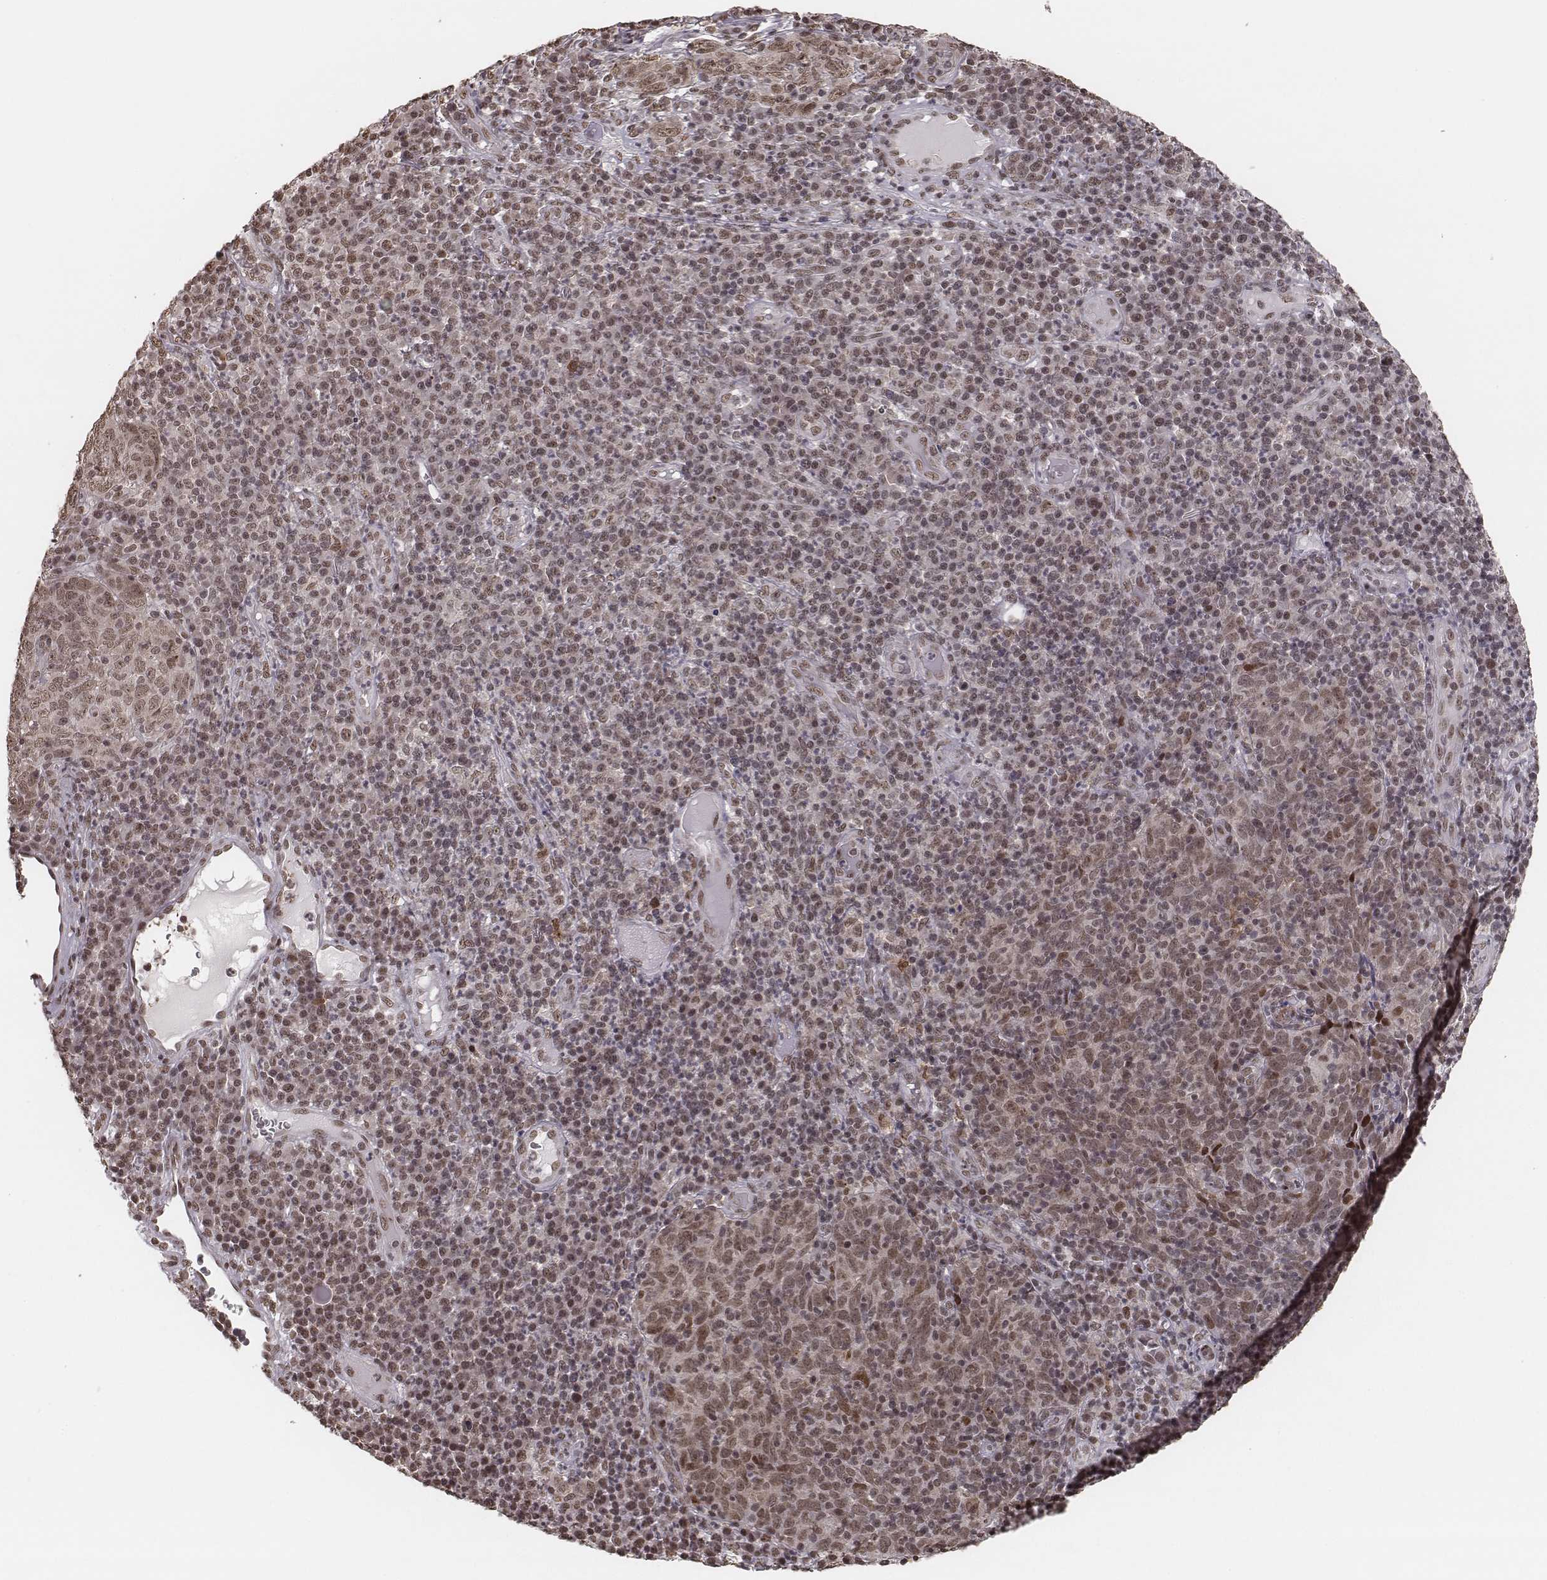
{"staining": {"intensity": "moderate", "quantity": ">75%", "location": "nuclear"}, "tissue": "skin cancer", "cell_type": "Tumor cells", "image_type": "cancer", "snomed": [{"axis": "morphology", "description": "Squamous cell carcinoma, NOS"}, {"axis": "topography", "description": "Skin"}, {"axis": "topography", "description": "Anal"}], "caption": "Protein expression analysis of human skin cancer reveals moderate nuclear positivity in approximately >75% of tumor cells.", "gene": "HMGA2", "patient": {"sex": "female", "age": 51}}